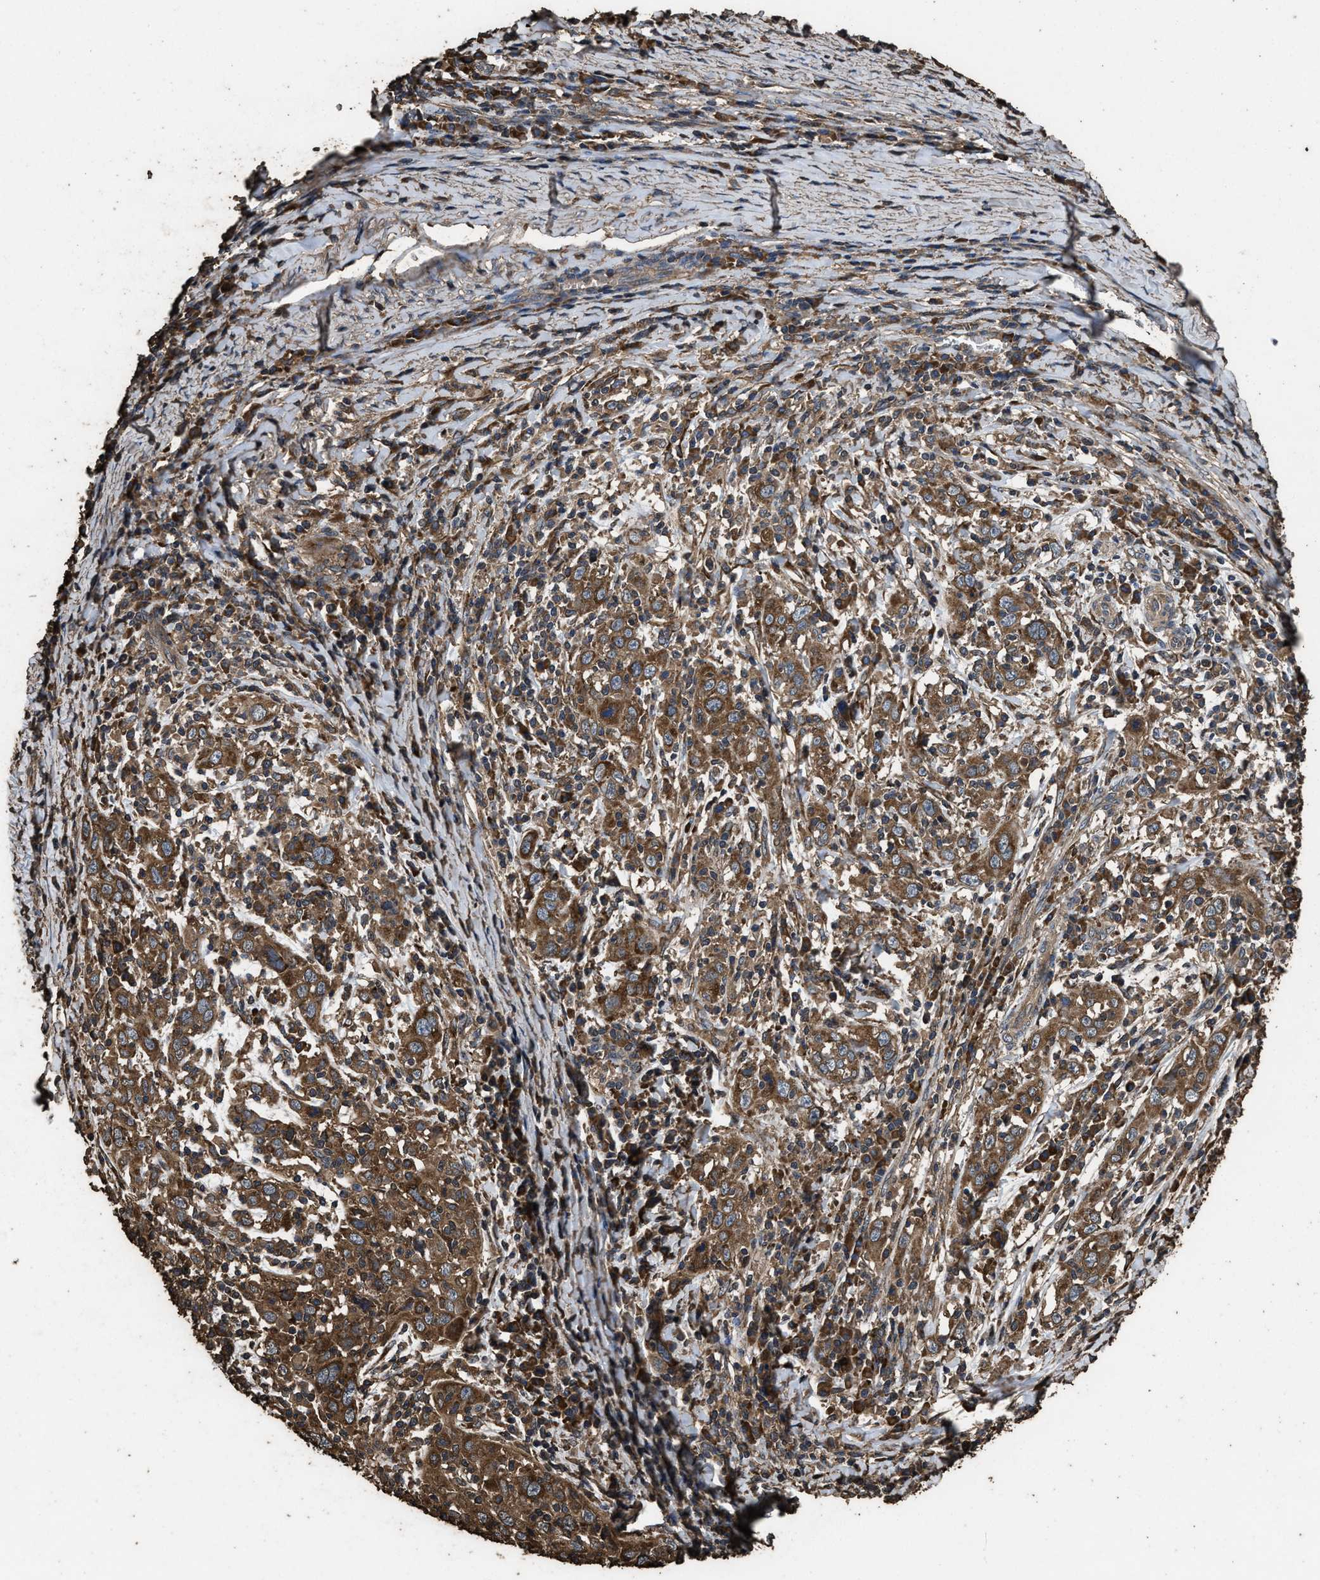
{"staining": {"intensity": "moderate", "quantity": ">75%", "location": "cytoplasmic/membranous"}, "tissue": "cervical cancer", "cell_type": "Tumor cells", "image_type": "cancer", "snomed": [{"axis": "morphology", "description": "Squamous cell carcinoma, NOS"}, {"axis": "topography", "description": "Cervix"}], "caption": "Protein staining reveals moderate cytoplasmic/membranous staining in approximately >75% of tumor cells in cervical cancer.", "gene": "ZMYND19", "patient": {"sex": "female", "age": 46}}